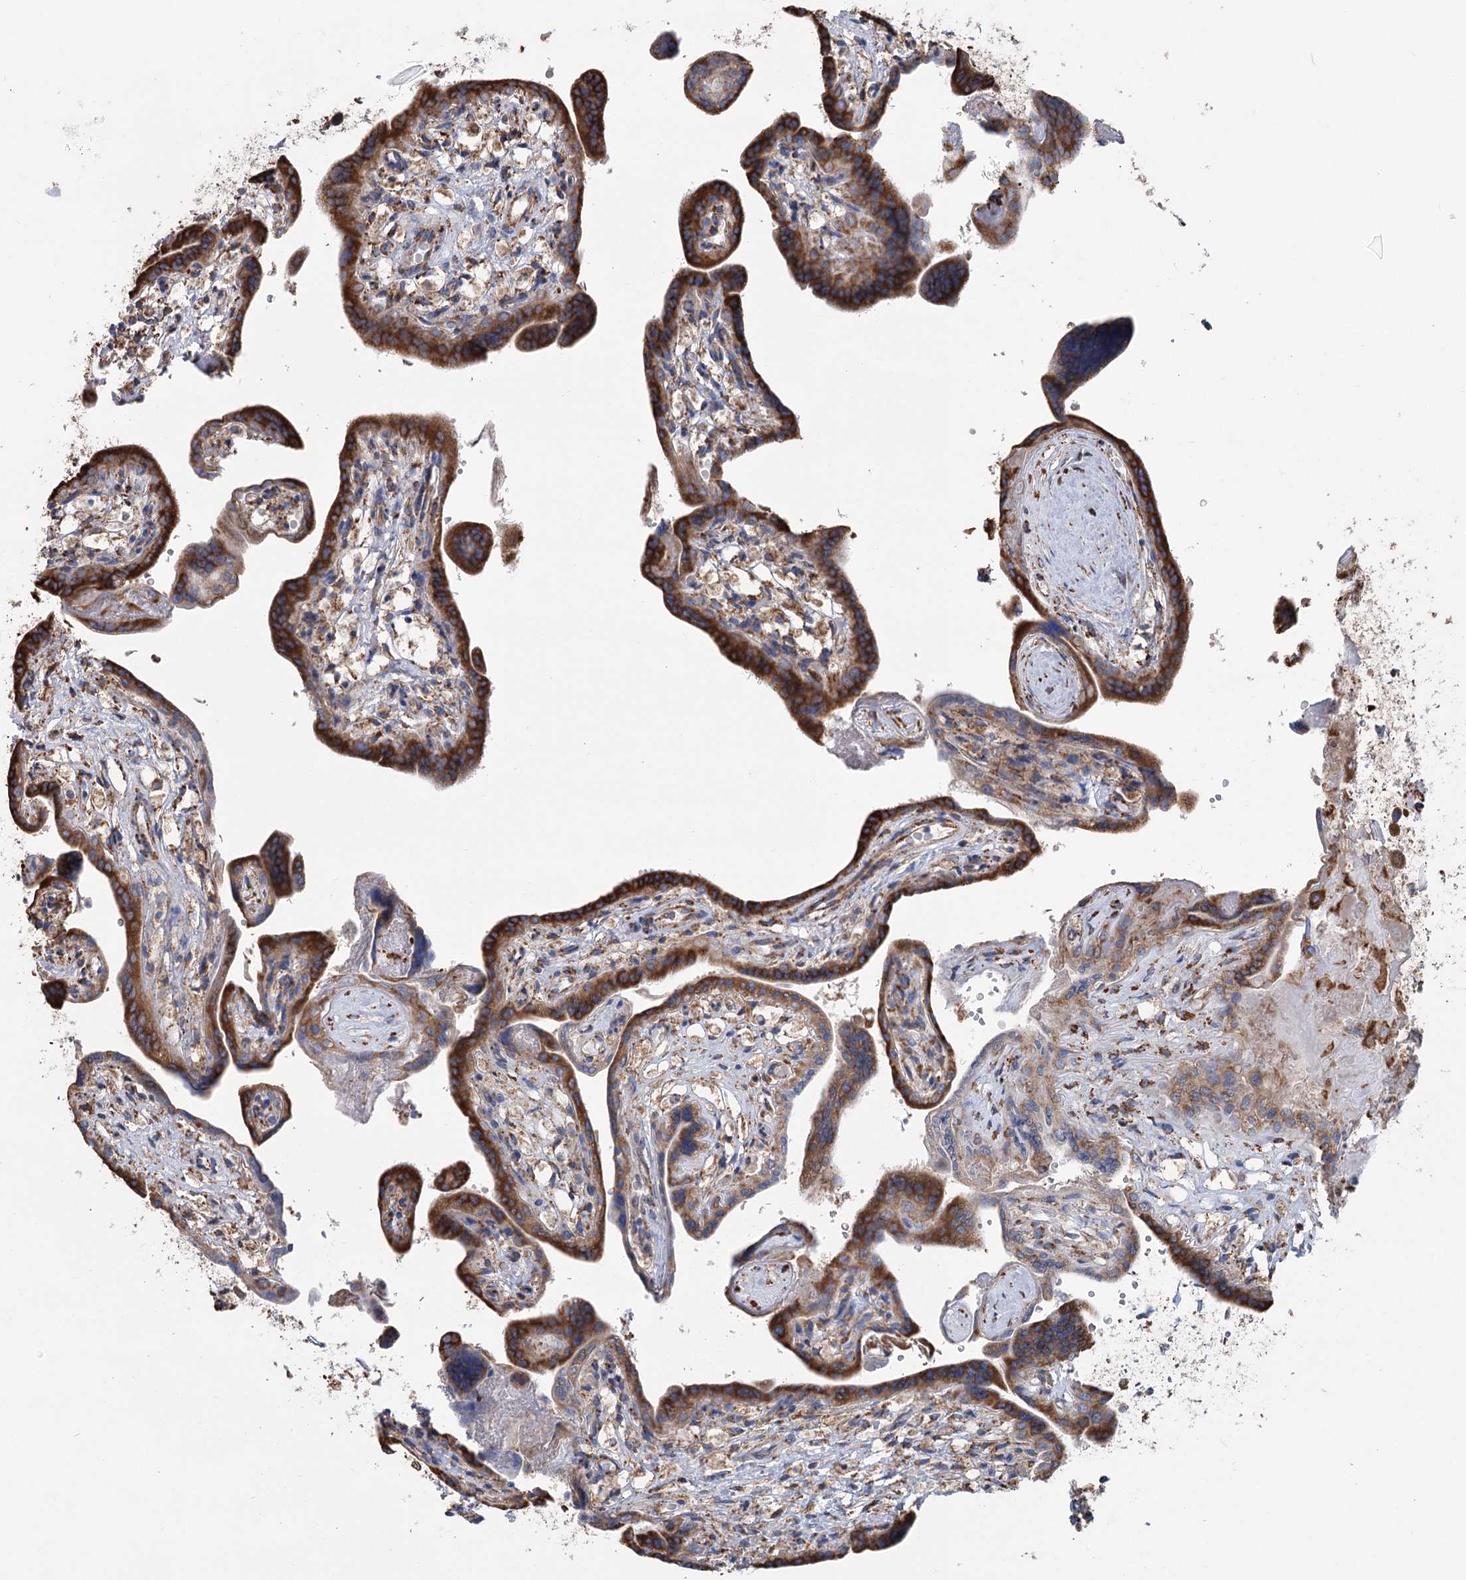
{"staining": {"intensity": "strong", "quantity": ">75%", "location": "cytoplasmic/membranous"}, "tissue": "placenta", "cell_type": "Trophoblastic cells", "image_type": "normal", "snomed": [{"axis": "morphology", "description": "Normal tissue, NOS"}, {"axis": "topography", "description": "Placenta"}], "caption": "The image shows a brown stain indicating the presence of a protein in the cytoplasmic/membranous of trophoblastic cells in placenta. (Stains: DAB in brown, nuclei in blue, Microscopy: brightfield microscopy at high magnification).", "gene": "METTL24", "patient": {"sex": "female", "age": 37}}